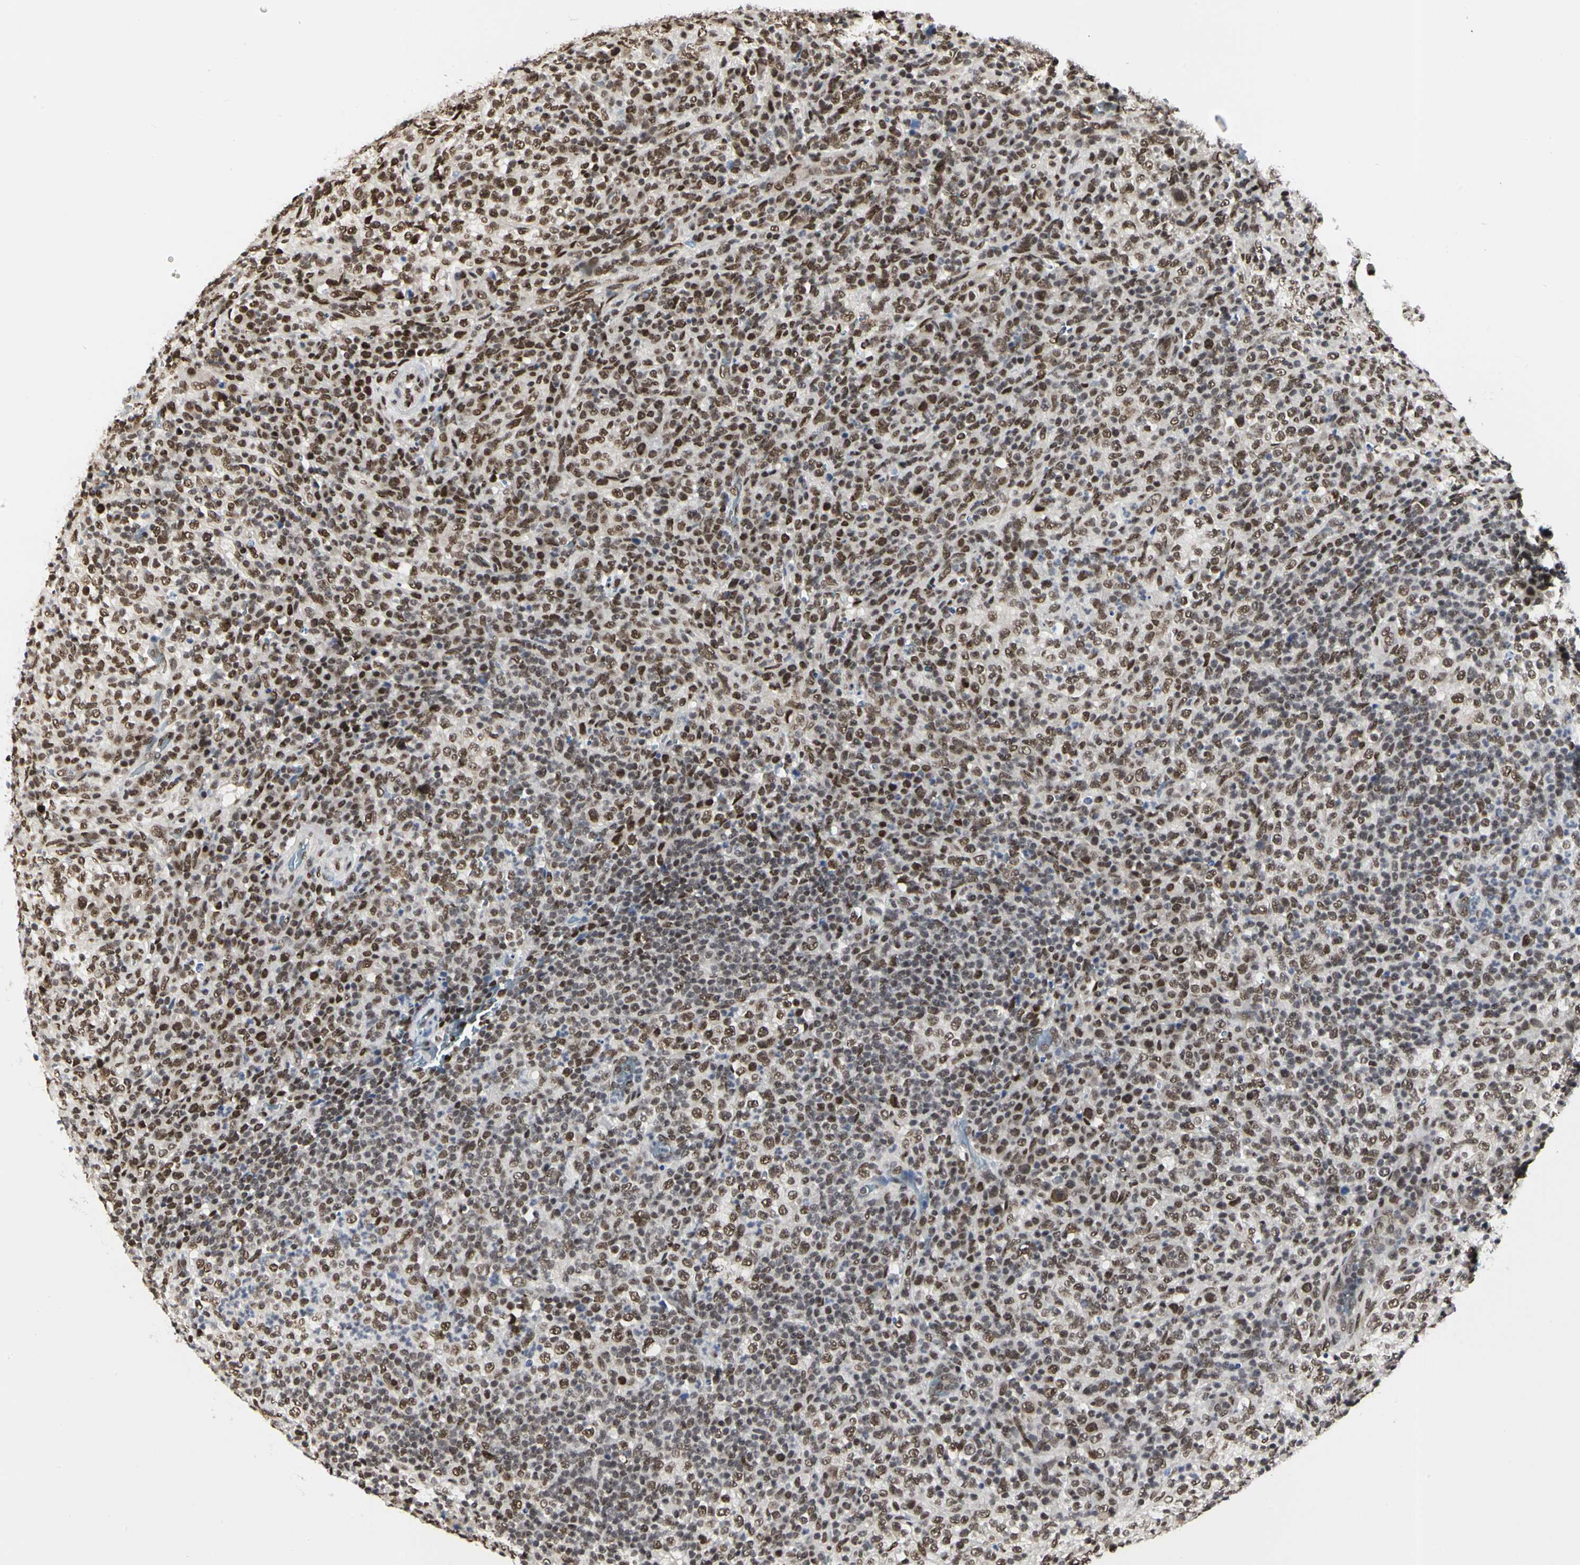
{"staining": {"intensity": "moderate", "quantity": ">75%", "location": "nuclear"}, "tissue": "lymphoma", "cell_type": "Tumor cells", "image_type": "cancer", "snomed": [{"axis": "morphology", "description": "Malignant lymphoma, non-Hodgkin's type, High grade"}, {"axis": "topography", "description": "Lymph node"}], "caption": "Malignant lymphoma, non-Hodgkin's type (high-grade) tissue exhibits moderate nuclear expression in approximately >75% of tumor cells", "gene": "PRMT3", "patient": {"sex": "female", "age": 76}}